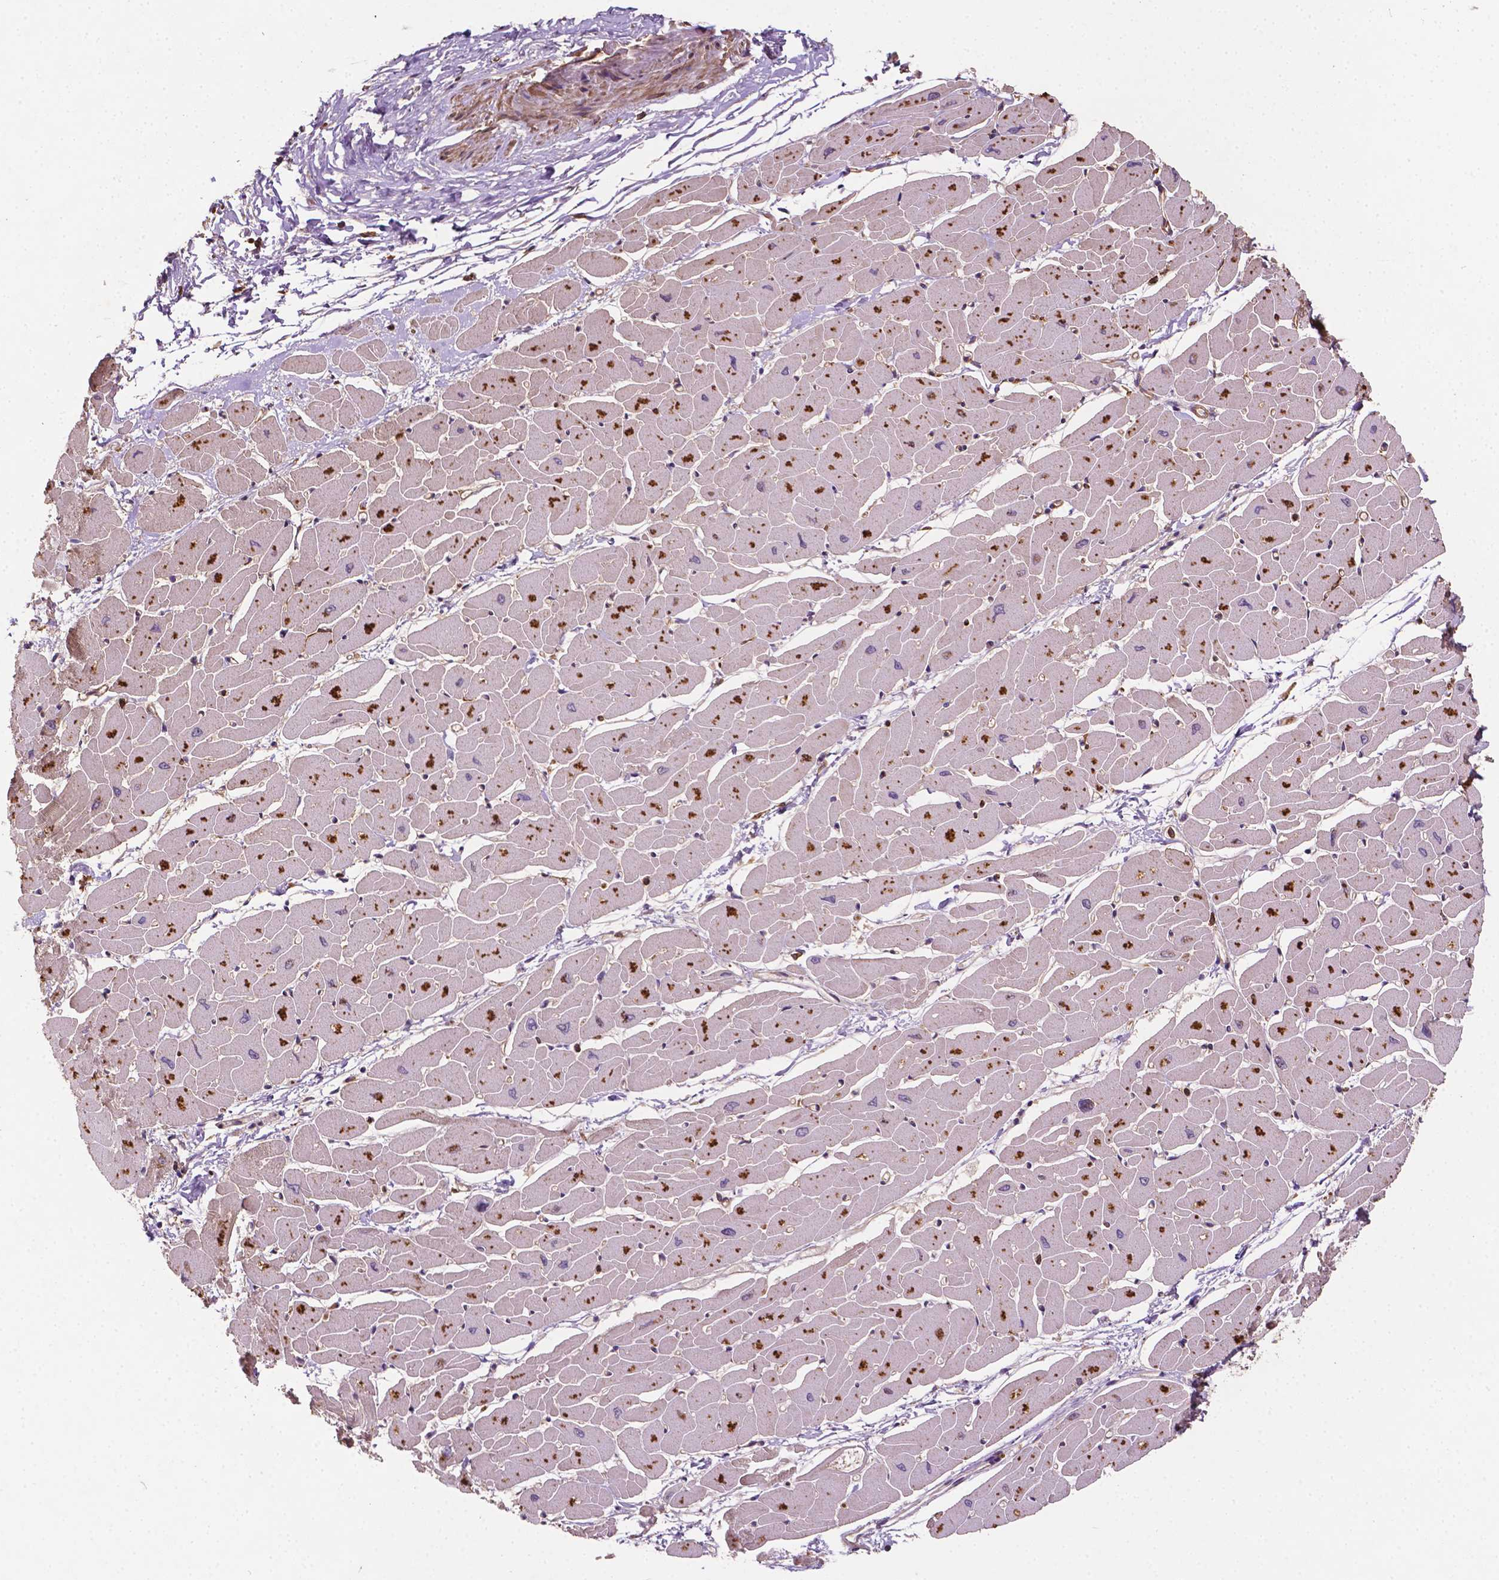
{"staining": {"intensity": "strong", "quantity": "<25%", "location": "cytoplasmic/membranous"}, "tissue": "heart muscle", "cell_type": "Cardiomyocytes", "image_type": "normal", "snomed": [{"axis": "morphology", "description": "Normal tissue, NOS"}, {"axis": "topography", "description": "Heart"}], "caption": "Strong cytoplasmic/membranous positivity is present in approximately <25% of cardiomyocytes in unremarkable heart muscle. The staining was performed using DAB (3,3'-diaminobenzidine), with brown indicating positive protein expression. Nuclei are stained blue with hematoxylin.", "gene": "ZMYND19", "patient": {"sex": "male", "age": 57}}